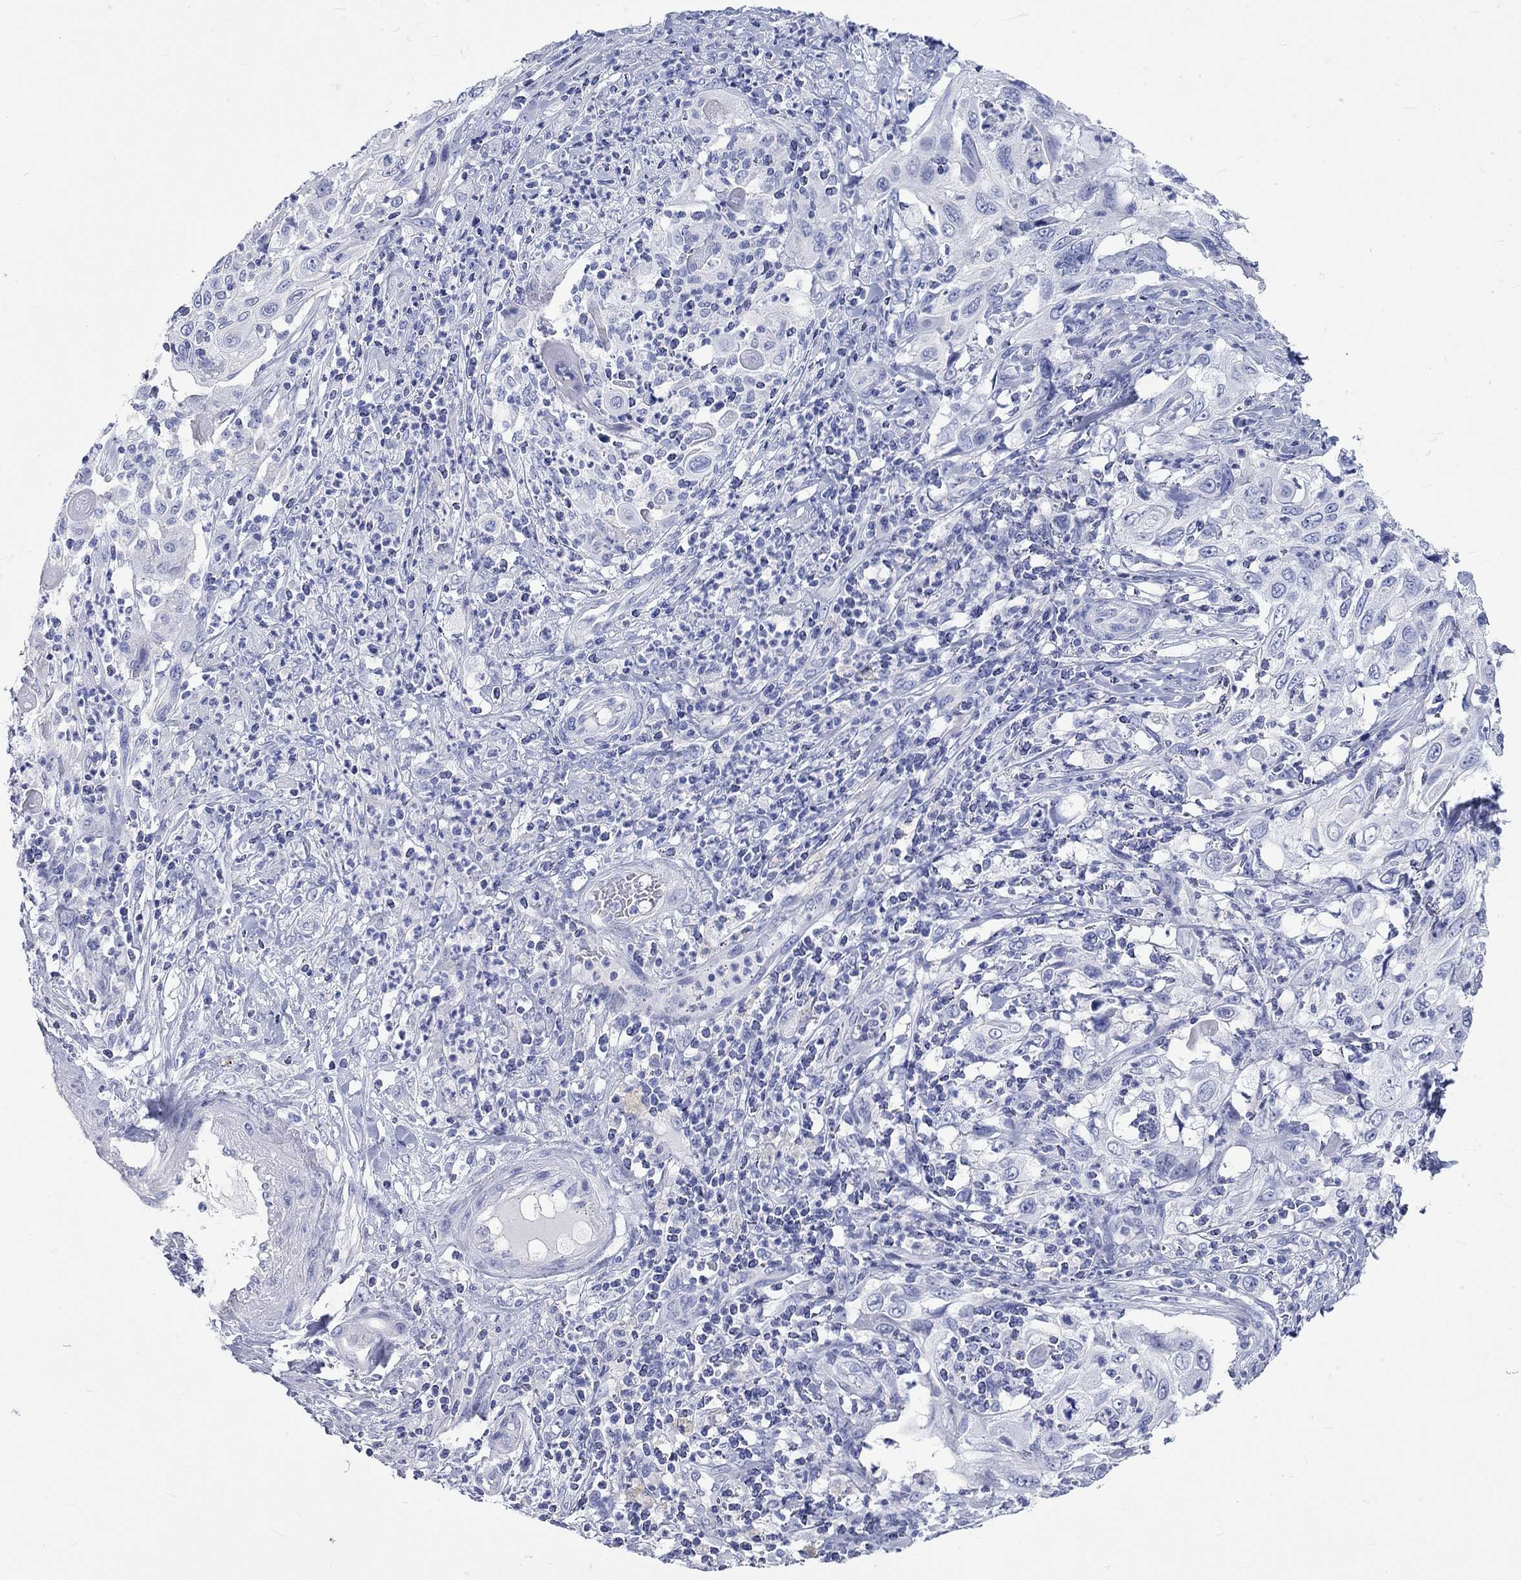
{"staining": {"intensity": "negative", "quantity": "none", "location": "none"}, "tissue": "cervical cancer", "cell_type": "Tumor cells", "image_type": "cancer", "snomed": [{"axis": "morphology", "description": "Squamous cell carcinoma, NOS"}, {"axis": "topography", "description": "Cervix"}], "caption": "High power microscopy image of an IHC image of cervical cancer, revealing no significant expression in tumor cells. The staining was performed using DAB (3,3'-diaminobenzidine) to visualize the protein expression in brown, while the nuclei were stained in blue with hematoxylin (Magnification: 20x).", "gene": "SPATA9", "patient": {"sex": "female", "age": 70}}